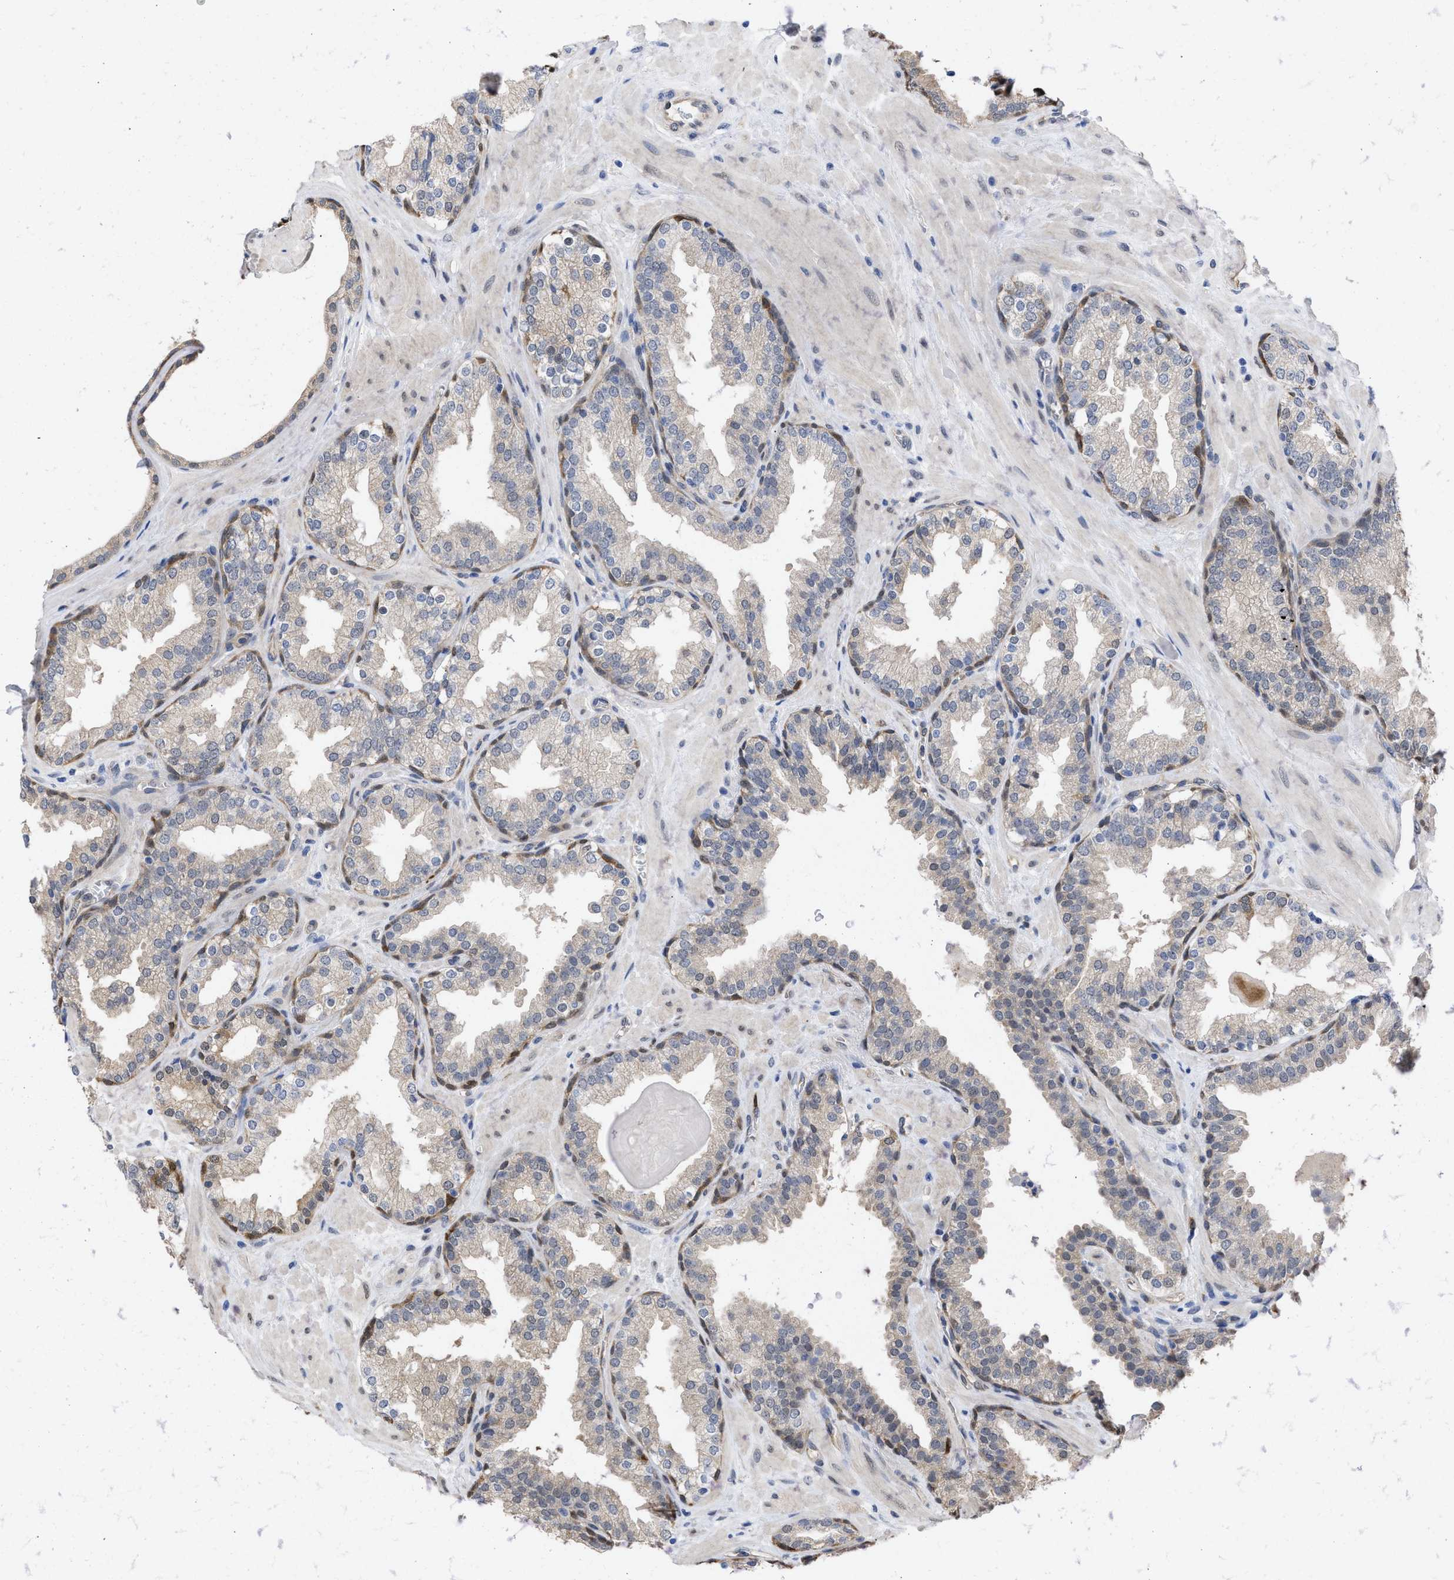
{"staining": {"intensity": "strong", "quantity": "<25%", "location": "cytoplasmic/membranous"}, "tissue": "prostate", "cell_type": "Glandular cells", "image_type": "normal", "snomed": [{"axis": "morphology", "description": "Normal tissue, NOS"}, {"axis": "topography", "description": "Prostate"}], "caption": "Brown immunohistochemical staining in unremarkable prostate exhibits strong cytoplasmic/membranous positivity in approximately <25% of glandular cells. The protein of interest is shown in brown color, while the nuclei are stained blue.", "gene": "THRA", "patient": {"sex": "male", "age": 51}}